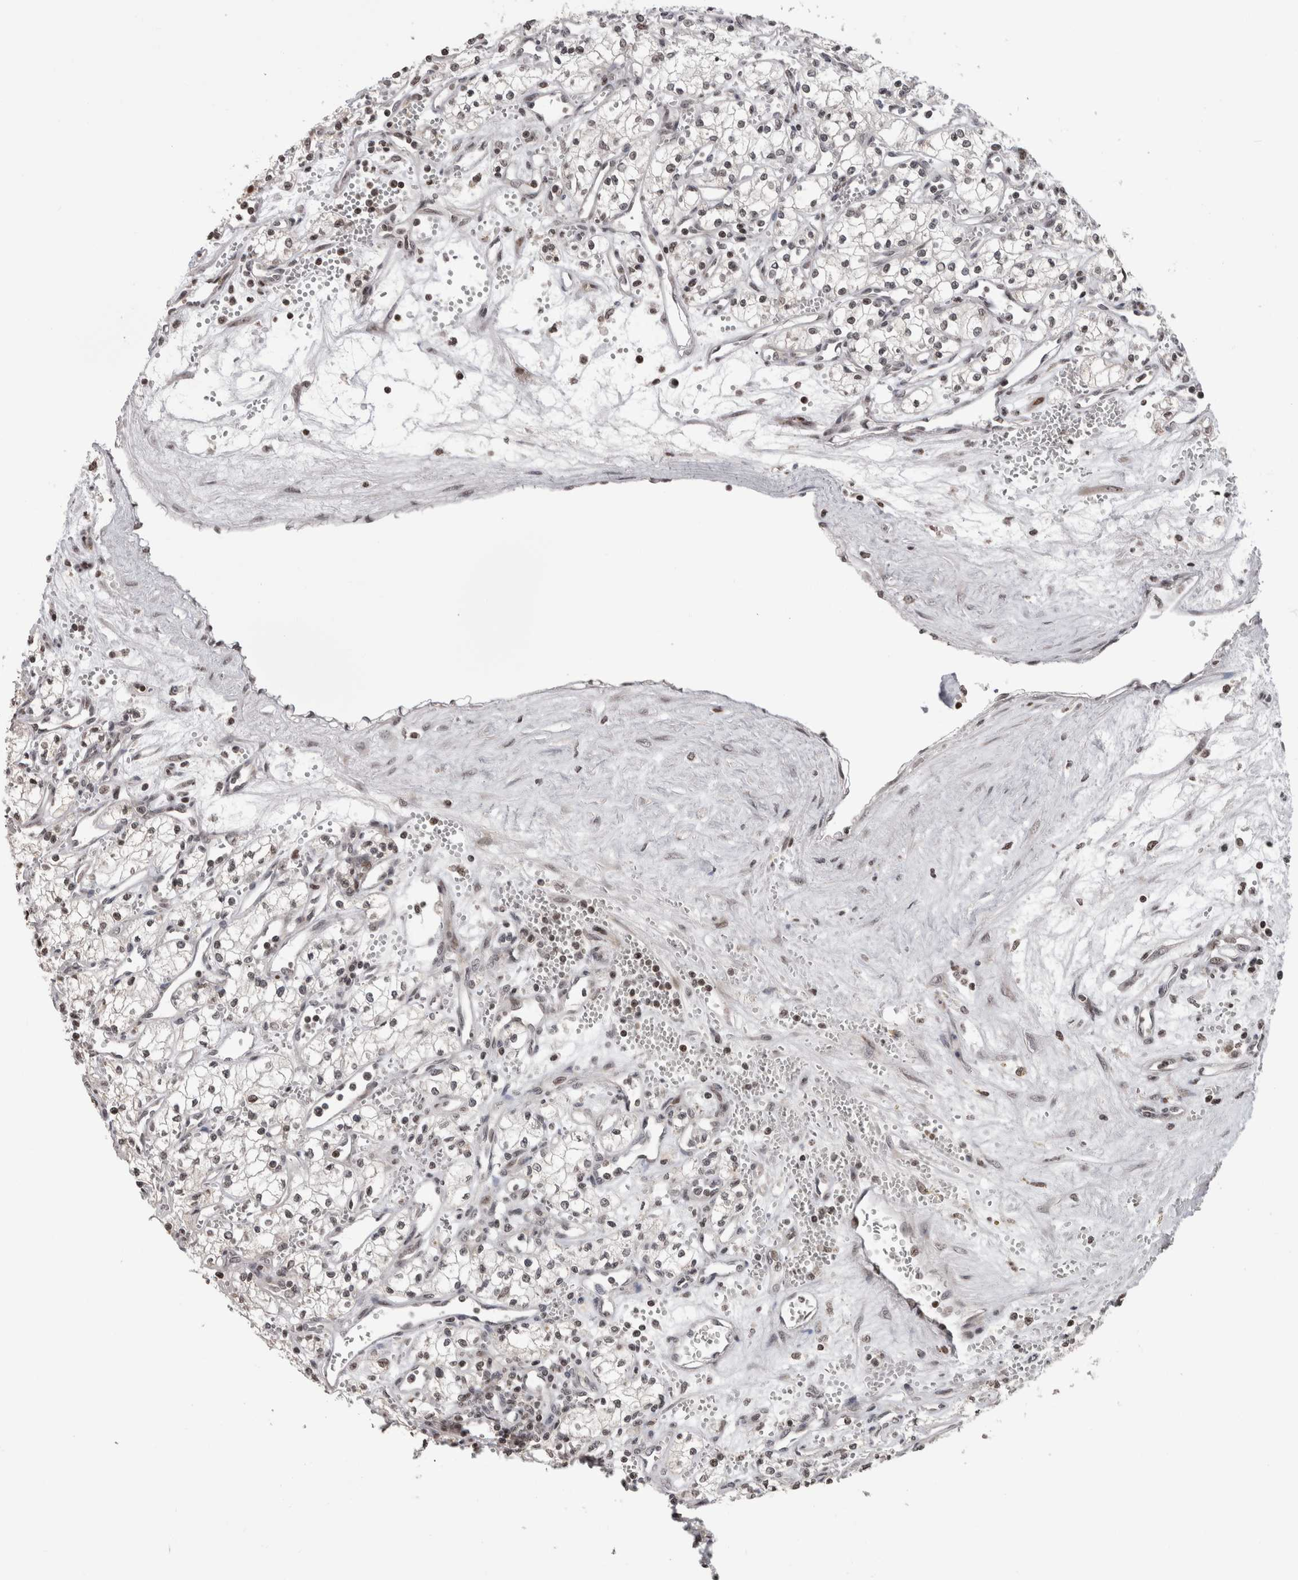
{"staining": {"intensity": "weak", "quantity": "<25%", "location": "nuclear"}, "tissue": "renal cancer", "cell_type": "Tumor cells", "image_type": "cancer", "snomed": [{"axis": "morphology", "description": "Adenocarcinoma, NOS"}, {"axis": "topography", "description": "Kidney"}], "caption": "DAB immunohistochemical staining of renal adenocarcinoma displays no significant staining in tumor cells.", "gene": "ZBTB11", "patient": {"sex": "male", "age": 59}}